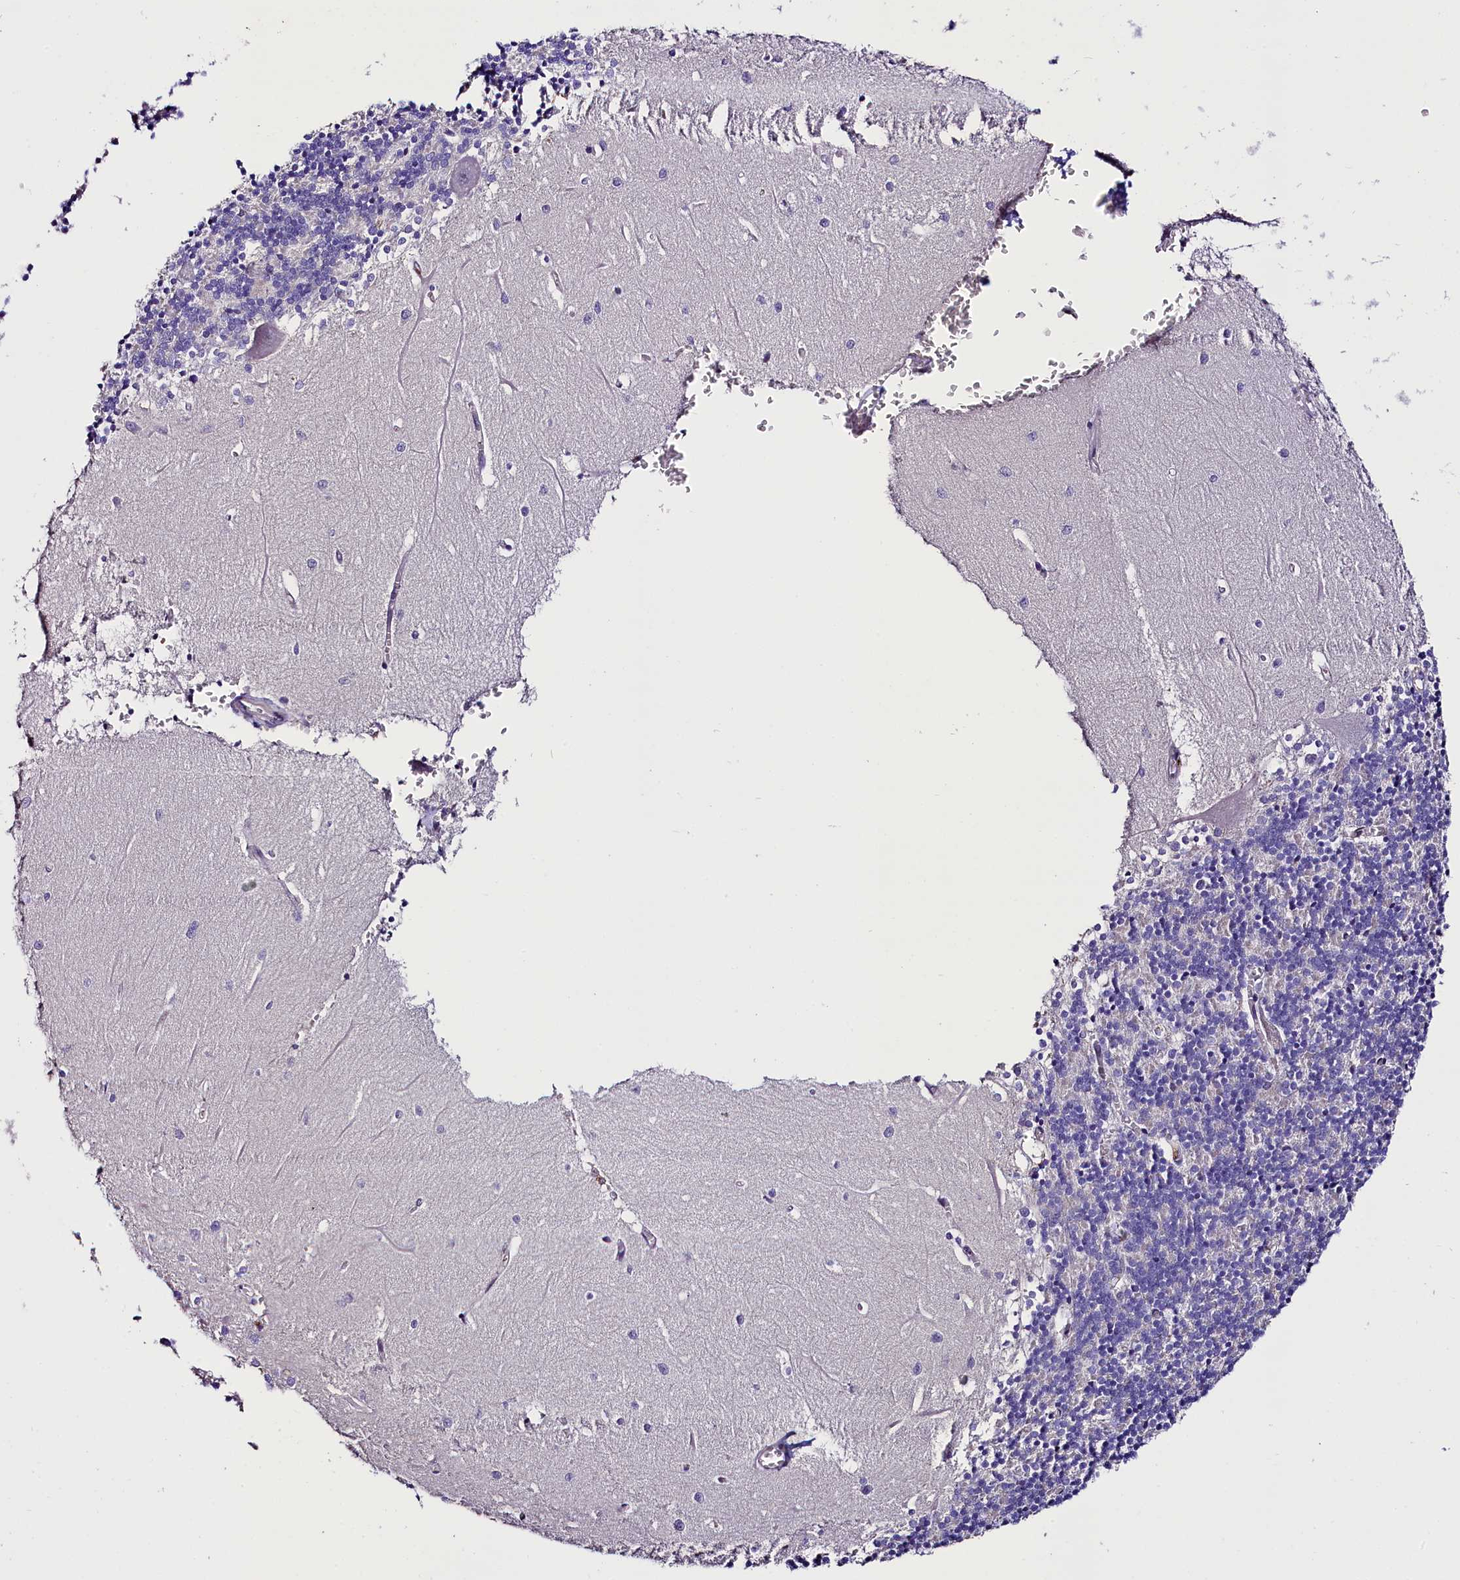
{"staining": {"intensity": "negative", "quantity": "none", "location": "none"}, "tissue": "cerebellum", "cell_type": "Cells in granular layer", "image_type": "normal", "snomed": [{"axis": "morphology", "description": "Normal tissue, NOS"}, {"axis": "topography", "description": "Cerebellum"}], "caption": "Immunohistochemistry (IHC) image of normal cerebellum: cerebellum stained with DAB (3,3'-diaminobenzidine) demonstrates no significant protein staining in cells in granular layer.", "gene": "MEX3B", "patient": {"sex": "male", "age": 37}}